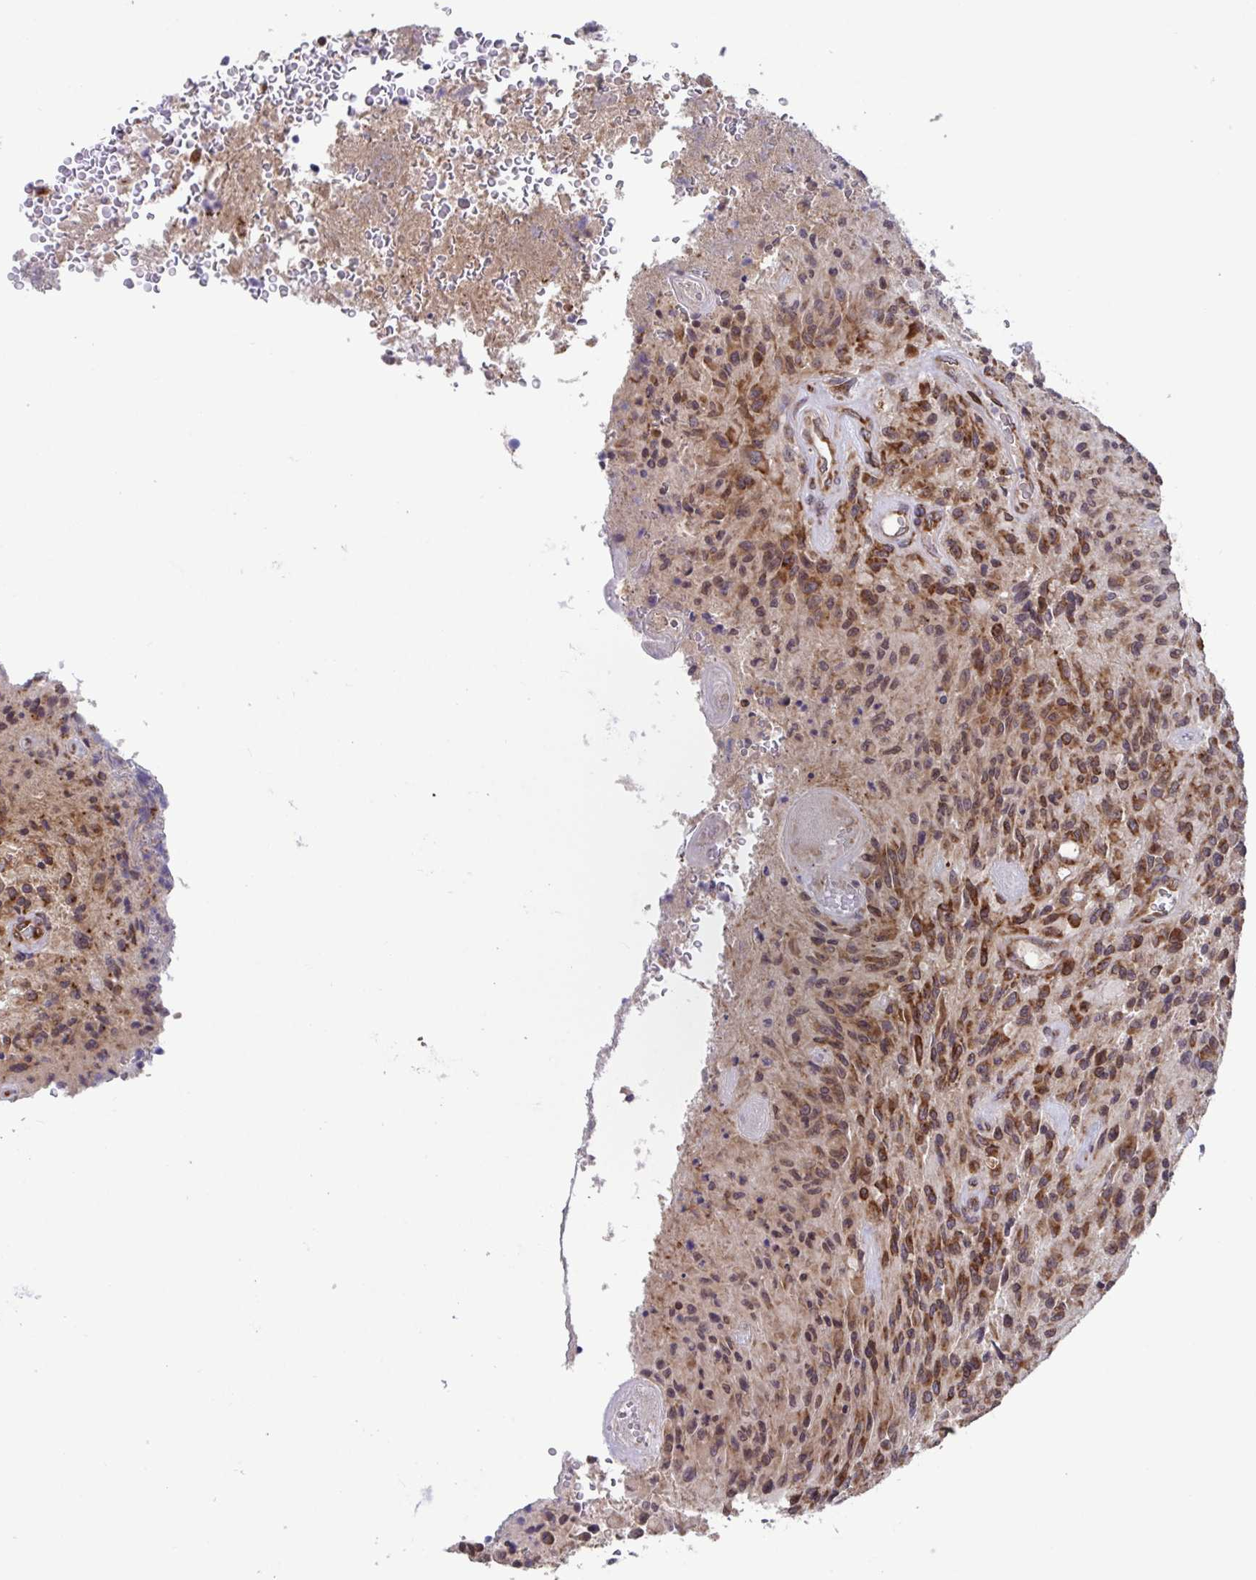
{"staining": {"intensity": "moderate", "quantity": ">75%", "location": "cytoplasmic/membranous"}, "tissue": "glioma", "cell_type": "Tumor cells", "image_type": "cancer", "snomed": [{"axis": "morphology", "description": "Normal tissue, NOS"}, {"axis": "morphology", "description": "Glioma, malignant, High grade"}, {"axis": "topography", "description": "Cerebral cortex"}], "caption": "This micrograph reveals IHC staining of human high-grade glioma (malignant), with medium moderate cytoplasmic/membranous staining in approximately >75% of tumor cells.", "gene": "ATP5MJ", "patient": {"sex": "male", "age": 56}}